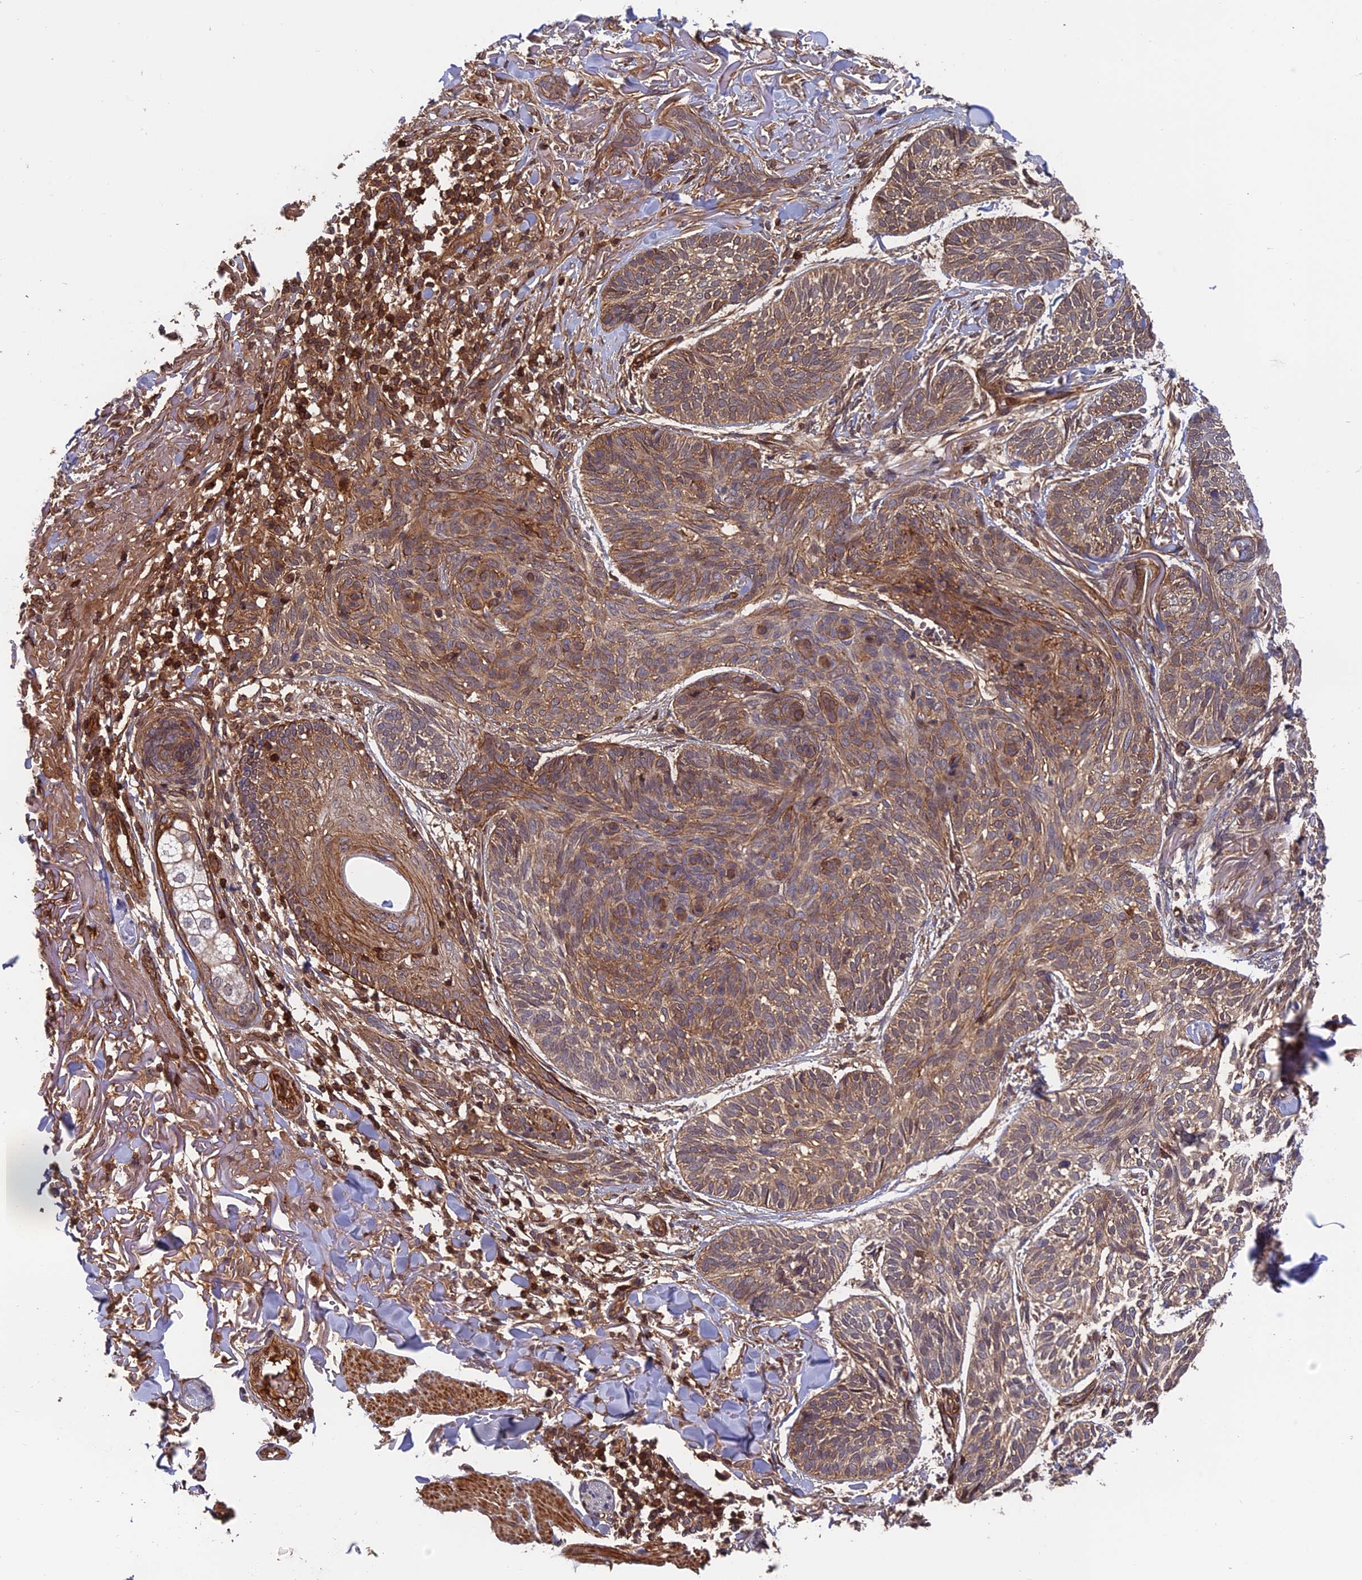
{"staining": {"intensity": "moderate", "quantity": "25%-75%", "location": "cytoplasmic/membranous"}, "tissue": "skin cancer", "cell_type": "Tumor cells", "image_type": "cancer", "snomed": [{"axis": "morphology", "description": "Normal tissue, NOS"}, {"axis": "morphology", "description": "Basal cell carcinoma"}, {"axis": "topography", "description": "Skin"}], "caption": "An immunohistochemistry histopathology image of tumor tissue is shown. Protein staining in brown labels moderate cytoplasmic/membranous positivity in skin basal cell carcinoma within tumor cells.", "gene": "OSBPL1A", "patient": {"sex": "male", "age": 66}}